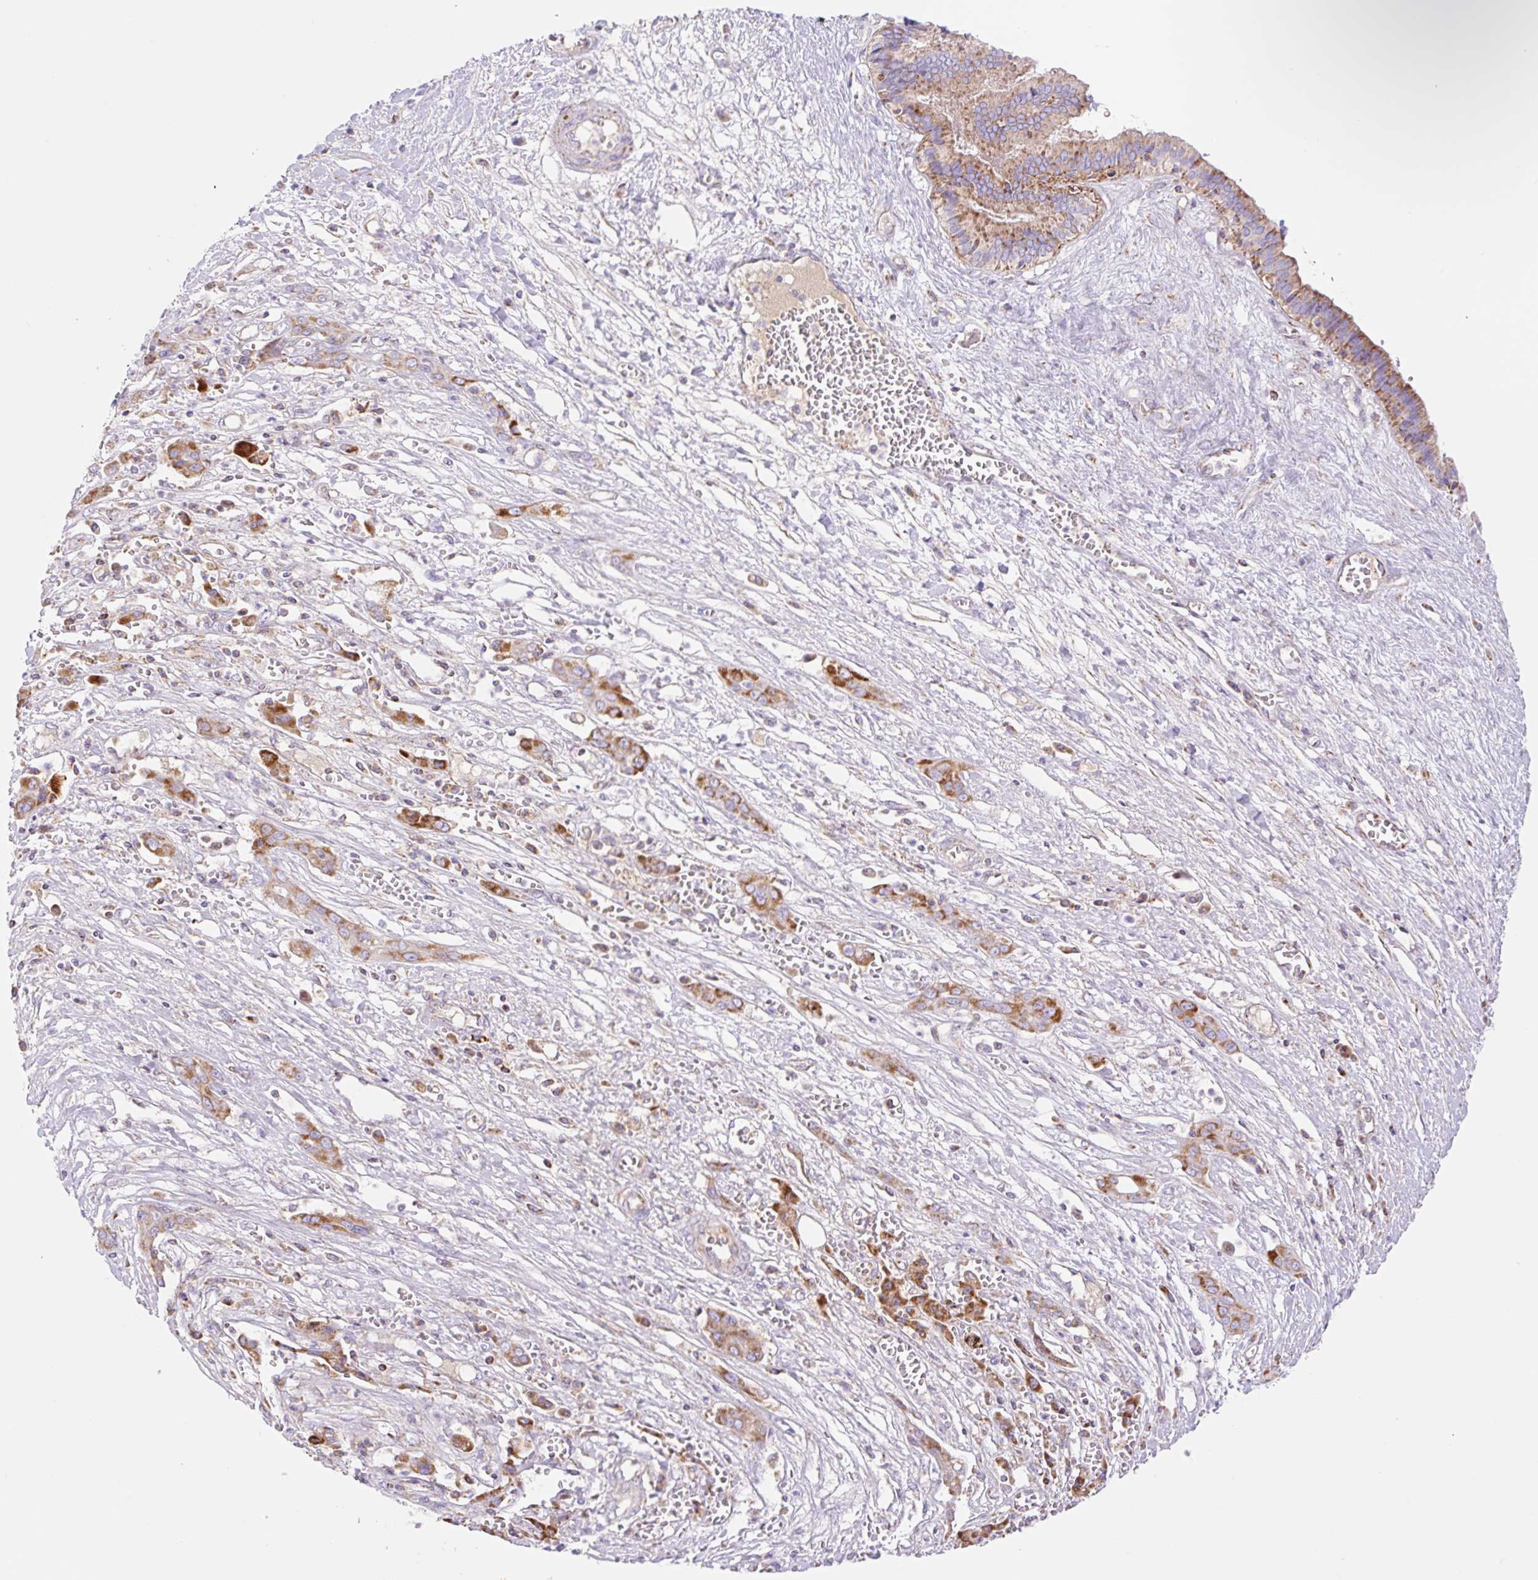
{"staining": {"intensity": "moderate", "quantity": ">75%", "location": "cytoplasmic/membranous"}, "tissue": "liver cancer", "cell_type": "Tumor cells", "image_type": "cancer", "snomed": [{"axis": "morphology", "description": "Cholangiocarcinoma"}, {"axis": "topography", "description": "Liver"}], "caption": "High-power microscopy captured an immunohistochemistry (IHC) micrograph of liver cancer (cholangiocarcinoma), revealing moderate cytoplasmic/membranous expression in about >75% of tumor cells.", "gene": "ETNK2", "patient": {"sex": "male", "age": 67}}